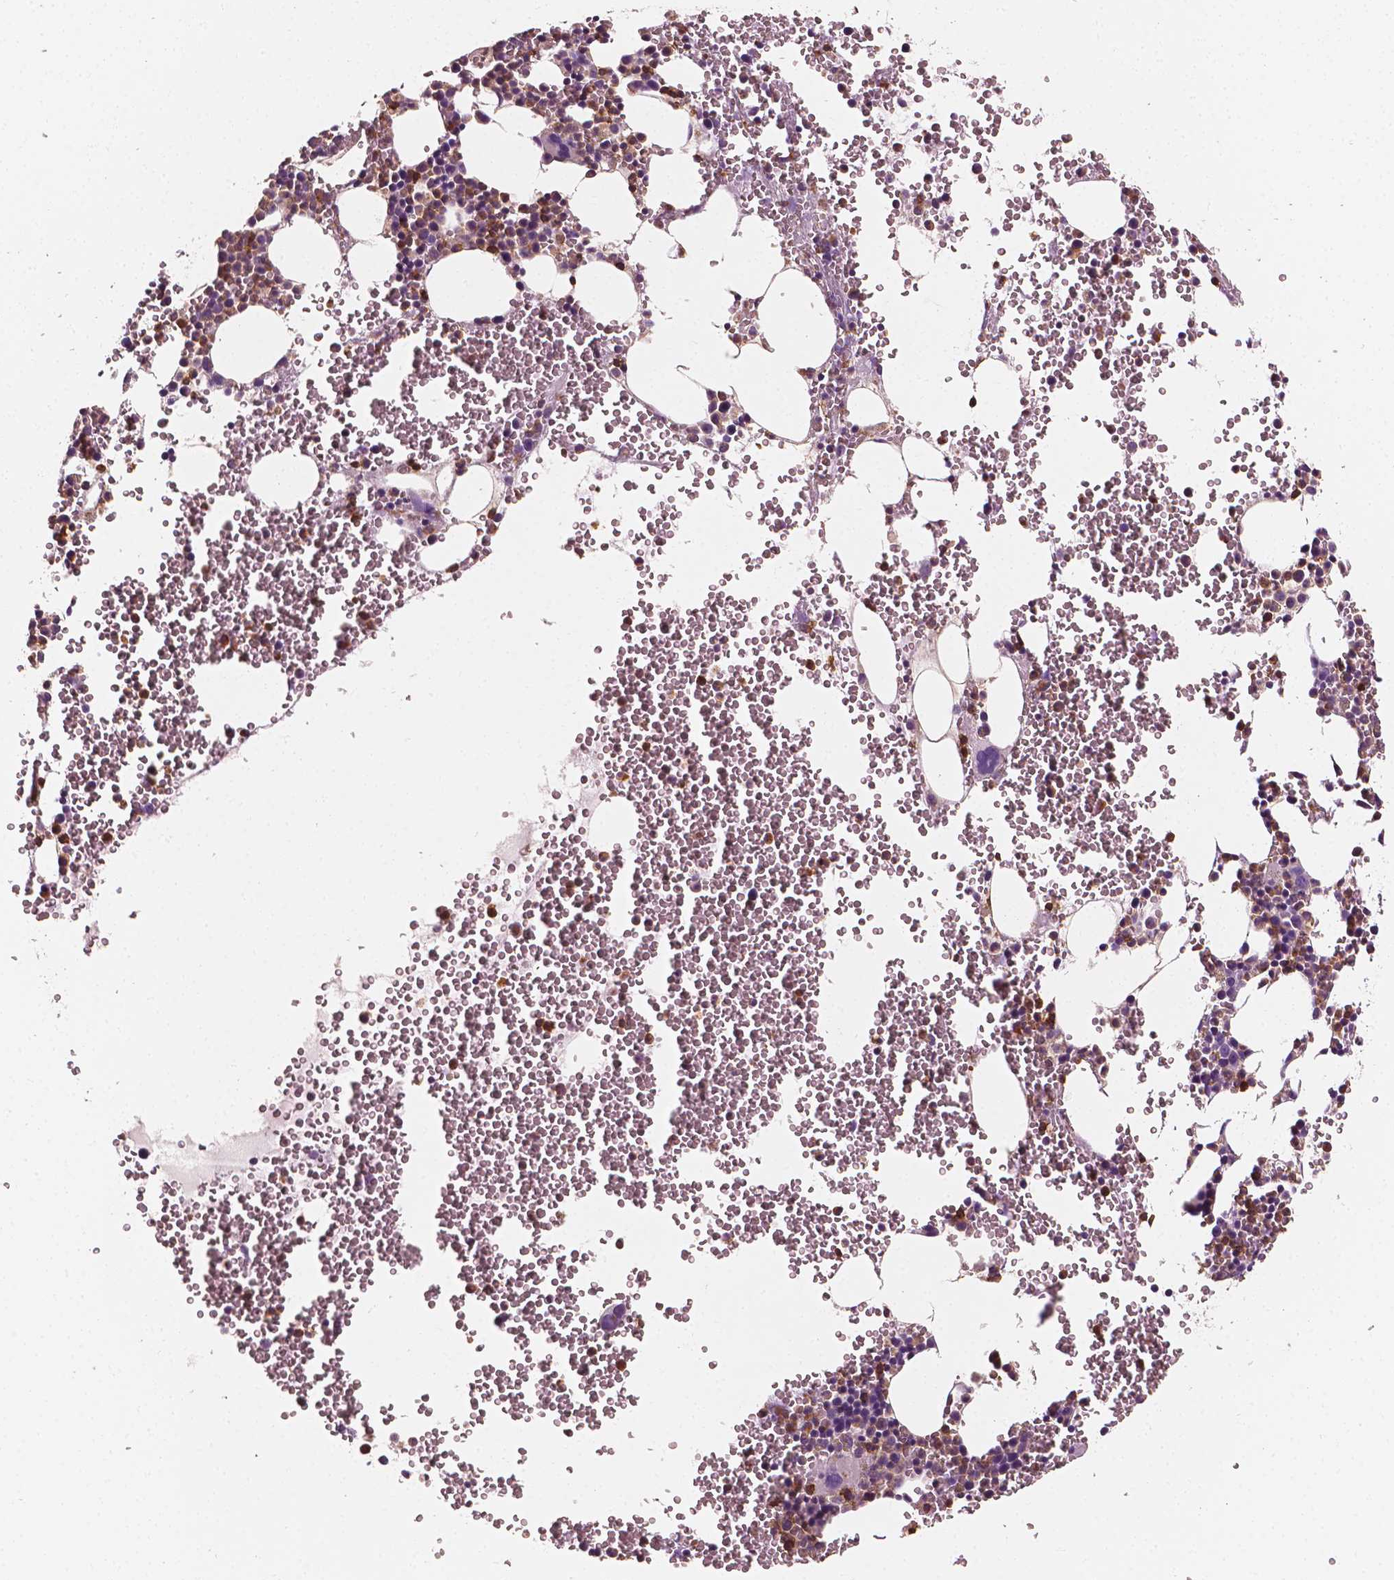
{"staining": {"intensity": "moderate", "quantity": "25%-75%", "location": "cytoplasmic/membranous"}, "tissue": "bone marrow", "cell_type": "Hematopoietic cells", "image_type": "normal", "snomed": [{"axis": "morphology", "description": "Normal tissue, NOS"}, {"axis": "topography", "description": "Bone marrow"}], "caption": "Immunohistochemical staining of normal bone marrow exhibits medium levels of moderate cytoplasmic/membranous staining in about 25%-75% of hematopoietic cells.", "gene": "PTPRC", "patient": {"sex": "male", "age": 82}}